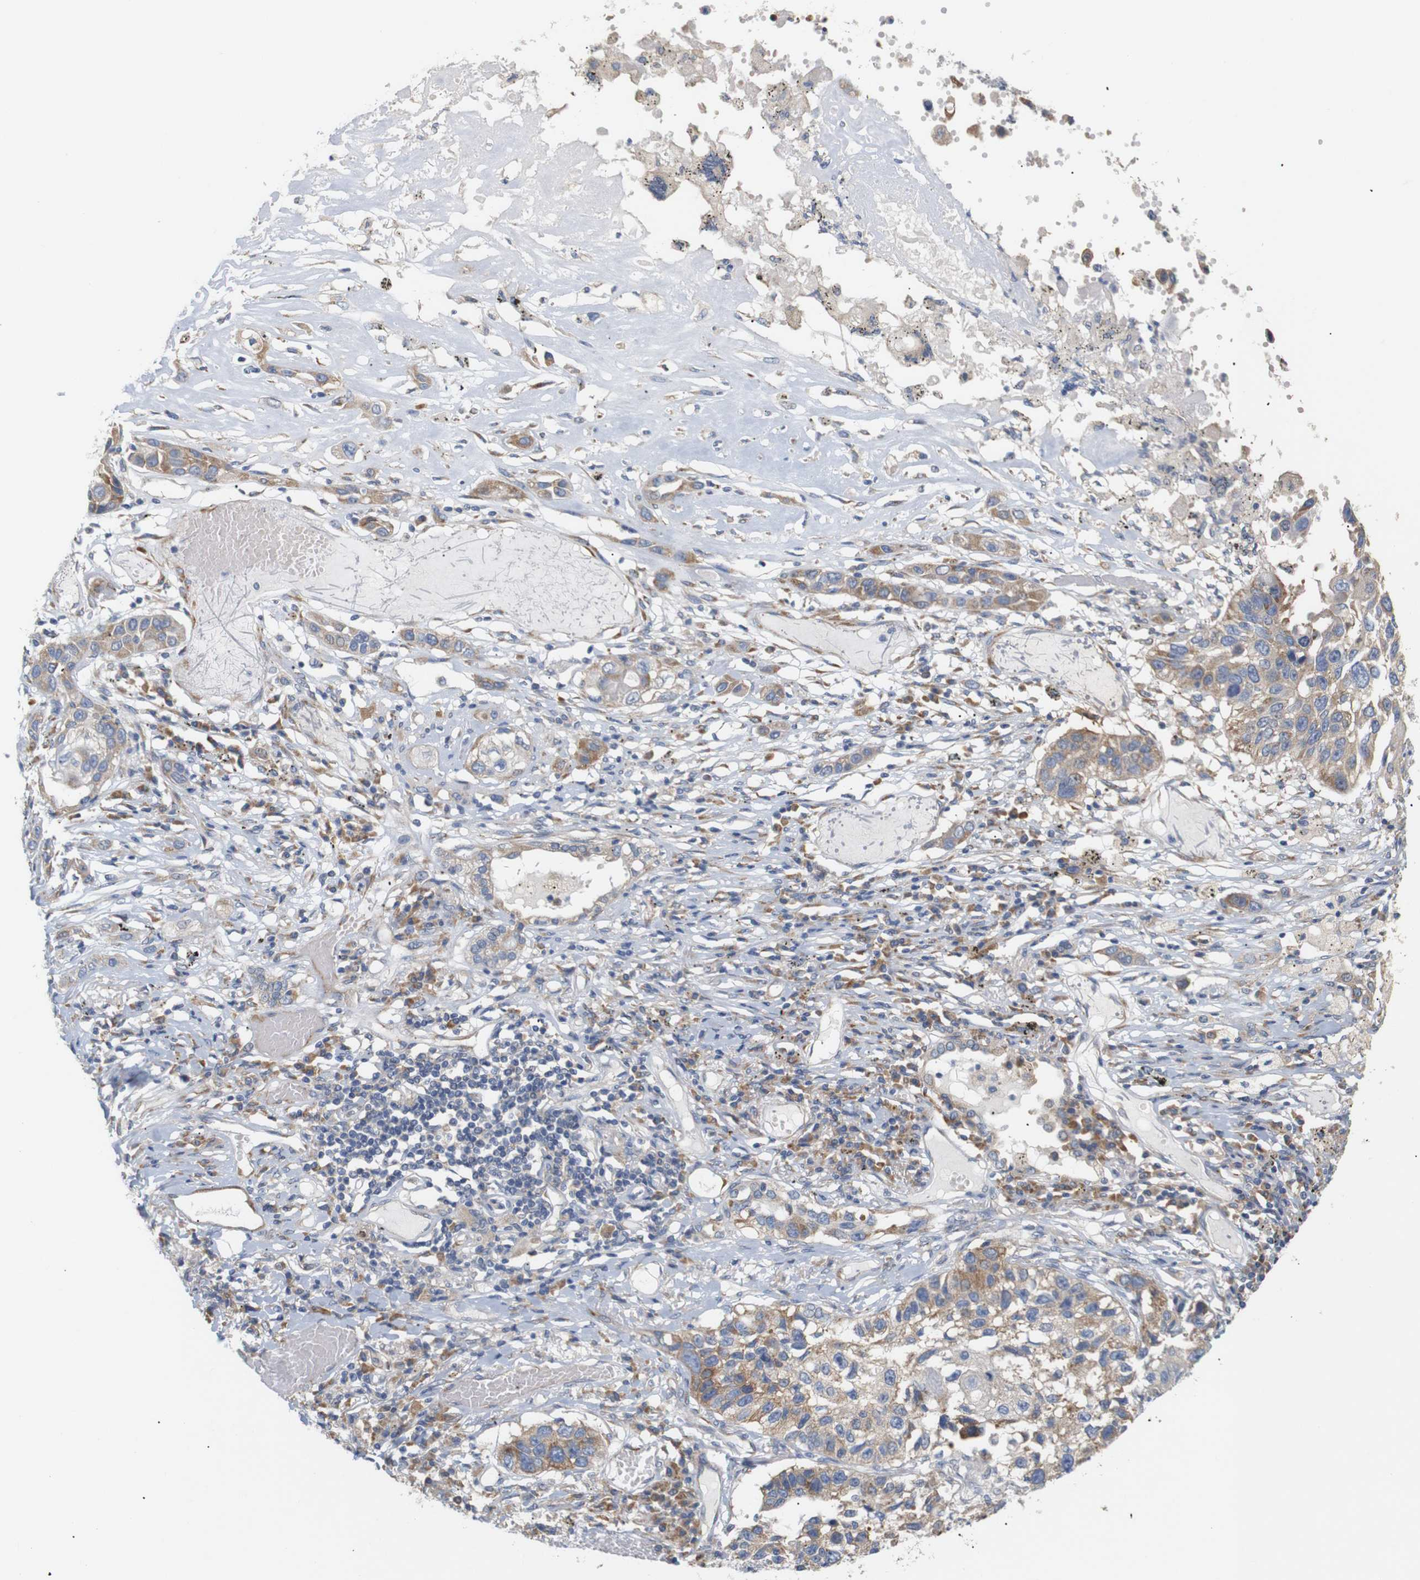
{"staining": {"intensity": "moderate", "quantity": ">75%", "location": "cytoplasmic/membranous"}, "tissue": "lung cancer", "cell_type": "Tumor cells", "image_type": "cancer", "snomed": [{"axis": "morphology", "description": "Squamous cell carcinoma, NOS"}, {"axis": "topography", "description": "Lung"}], "caption": "IHC histopathology image of neoplastic tissue: human squamous cell carcinoma (lung) stained using immunohistochemistry demonstrates medium levels of moderate protein expression localized specifically in the cytoplasmic/membranous of tumor cells, appearing as a cytoplasmic/membranous brown color.", "gene": "TRIM5", "patient": {"sex": "male", "age": 71}}